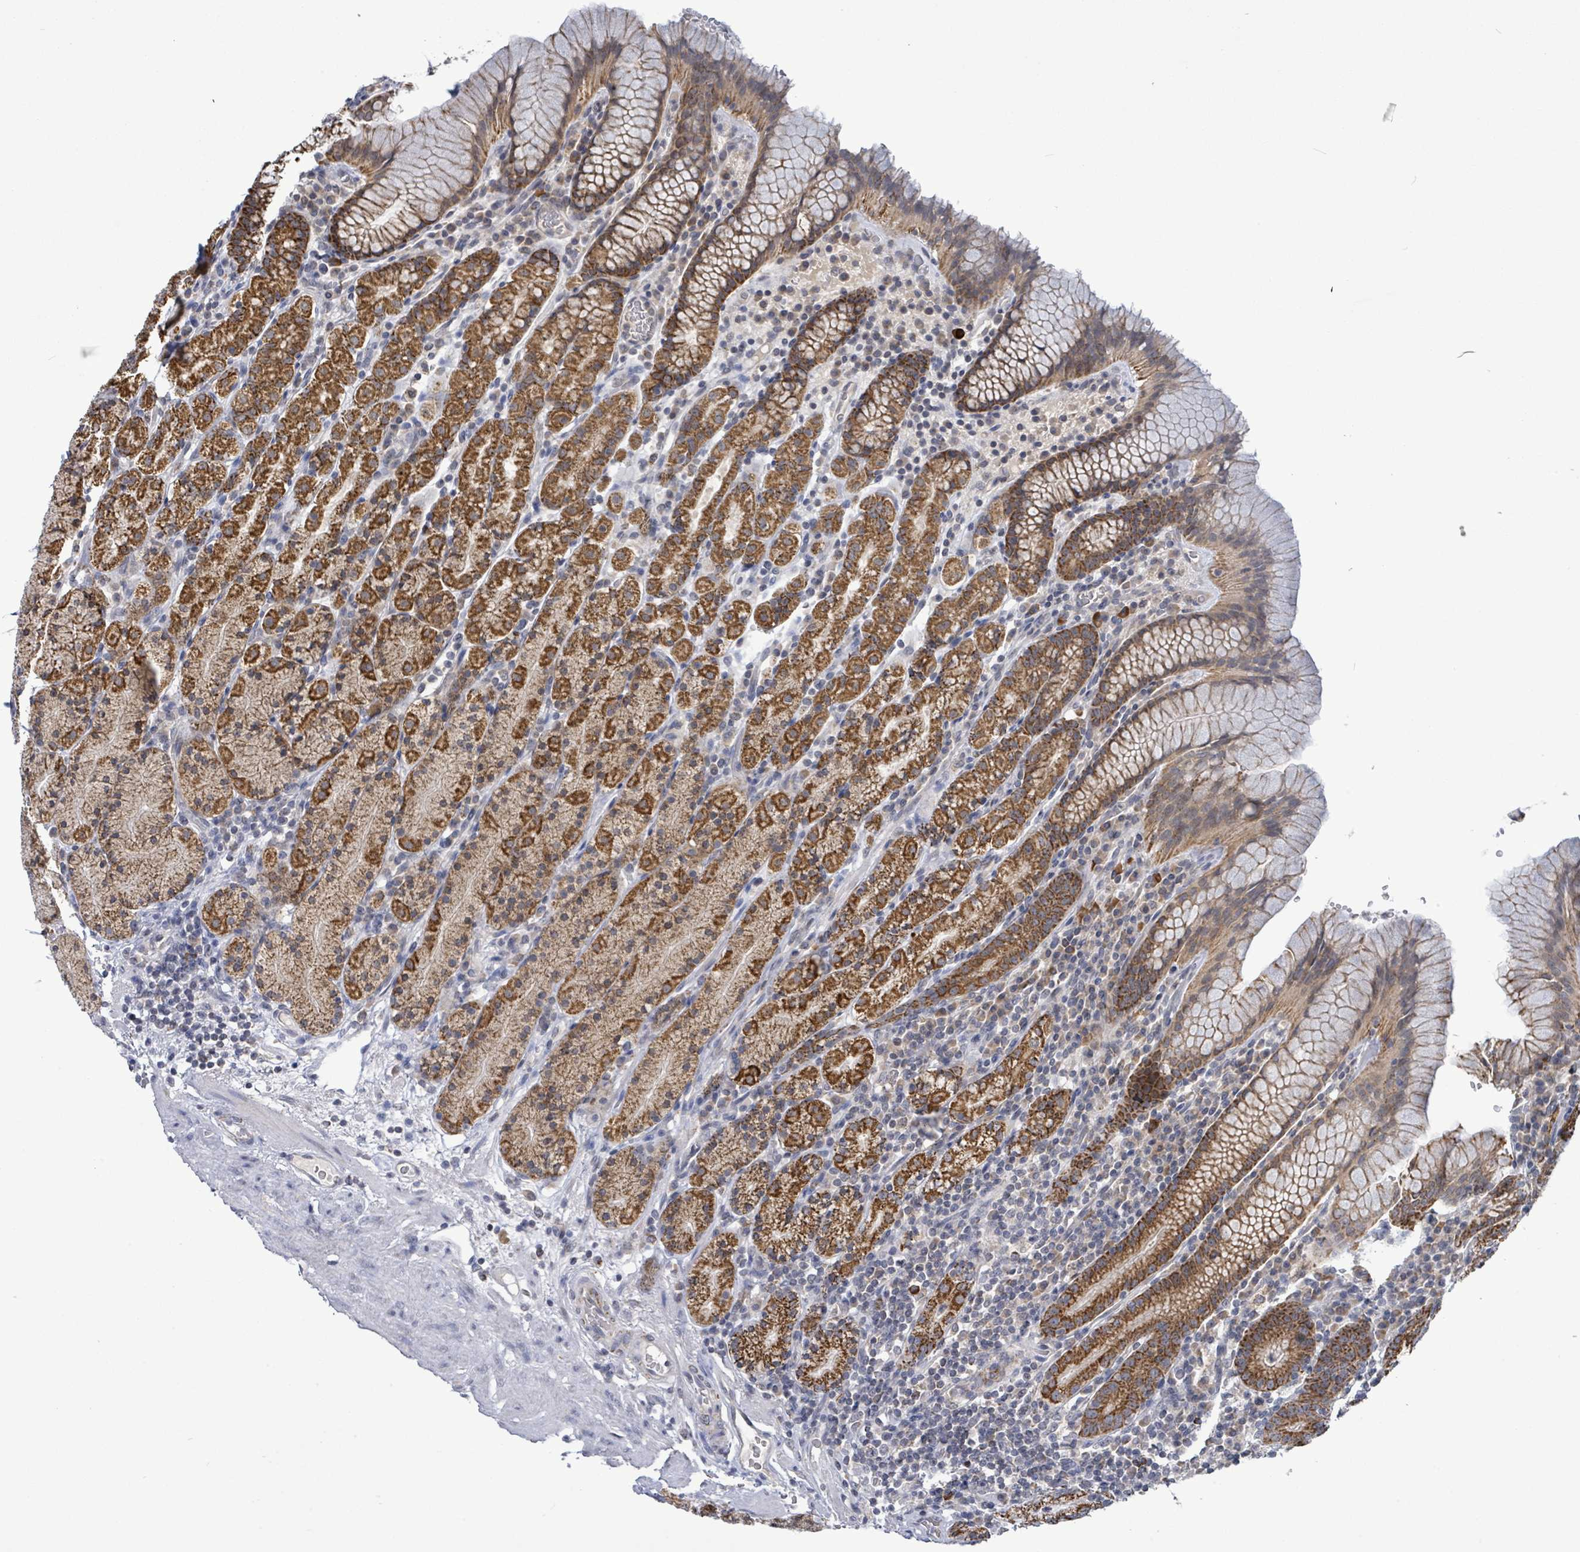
{"staining": {"intensity": "strong", "quantity": ">75%", "location": "cytoplasmic/membranous"}, "tissue": "stomach", "cell_type": "Glandular cells", "image_type": "normal", "snomed": [{"axis": "morphology", "description": "Normal tissue, NOS"}, {"axis": "topography", "description": "Stomach, upper"}, {"axis": "topography", "description": "Stomach"}], "caption": "Benign stomach was stained to show a protein in brown. There is high levels of strong cytoplasmic/membranous expression in approximately >75% of glandular cells. Nuclei are stained in blue.", "gene": "COQ10B", "patient": {"sex": "male", "age": 62}}